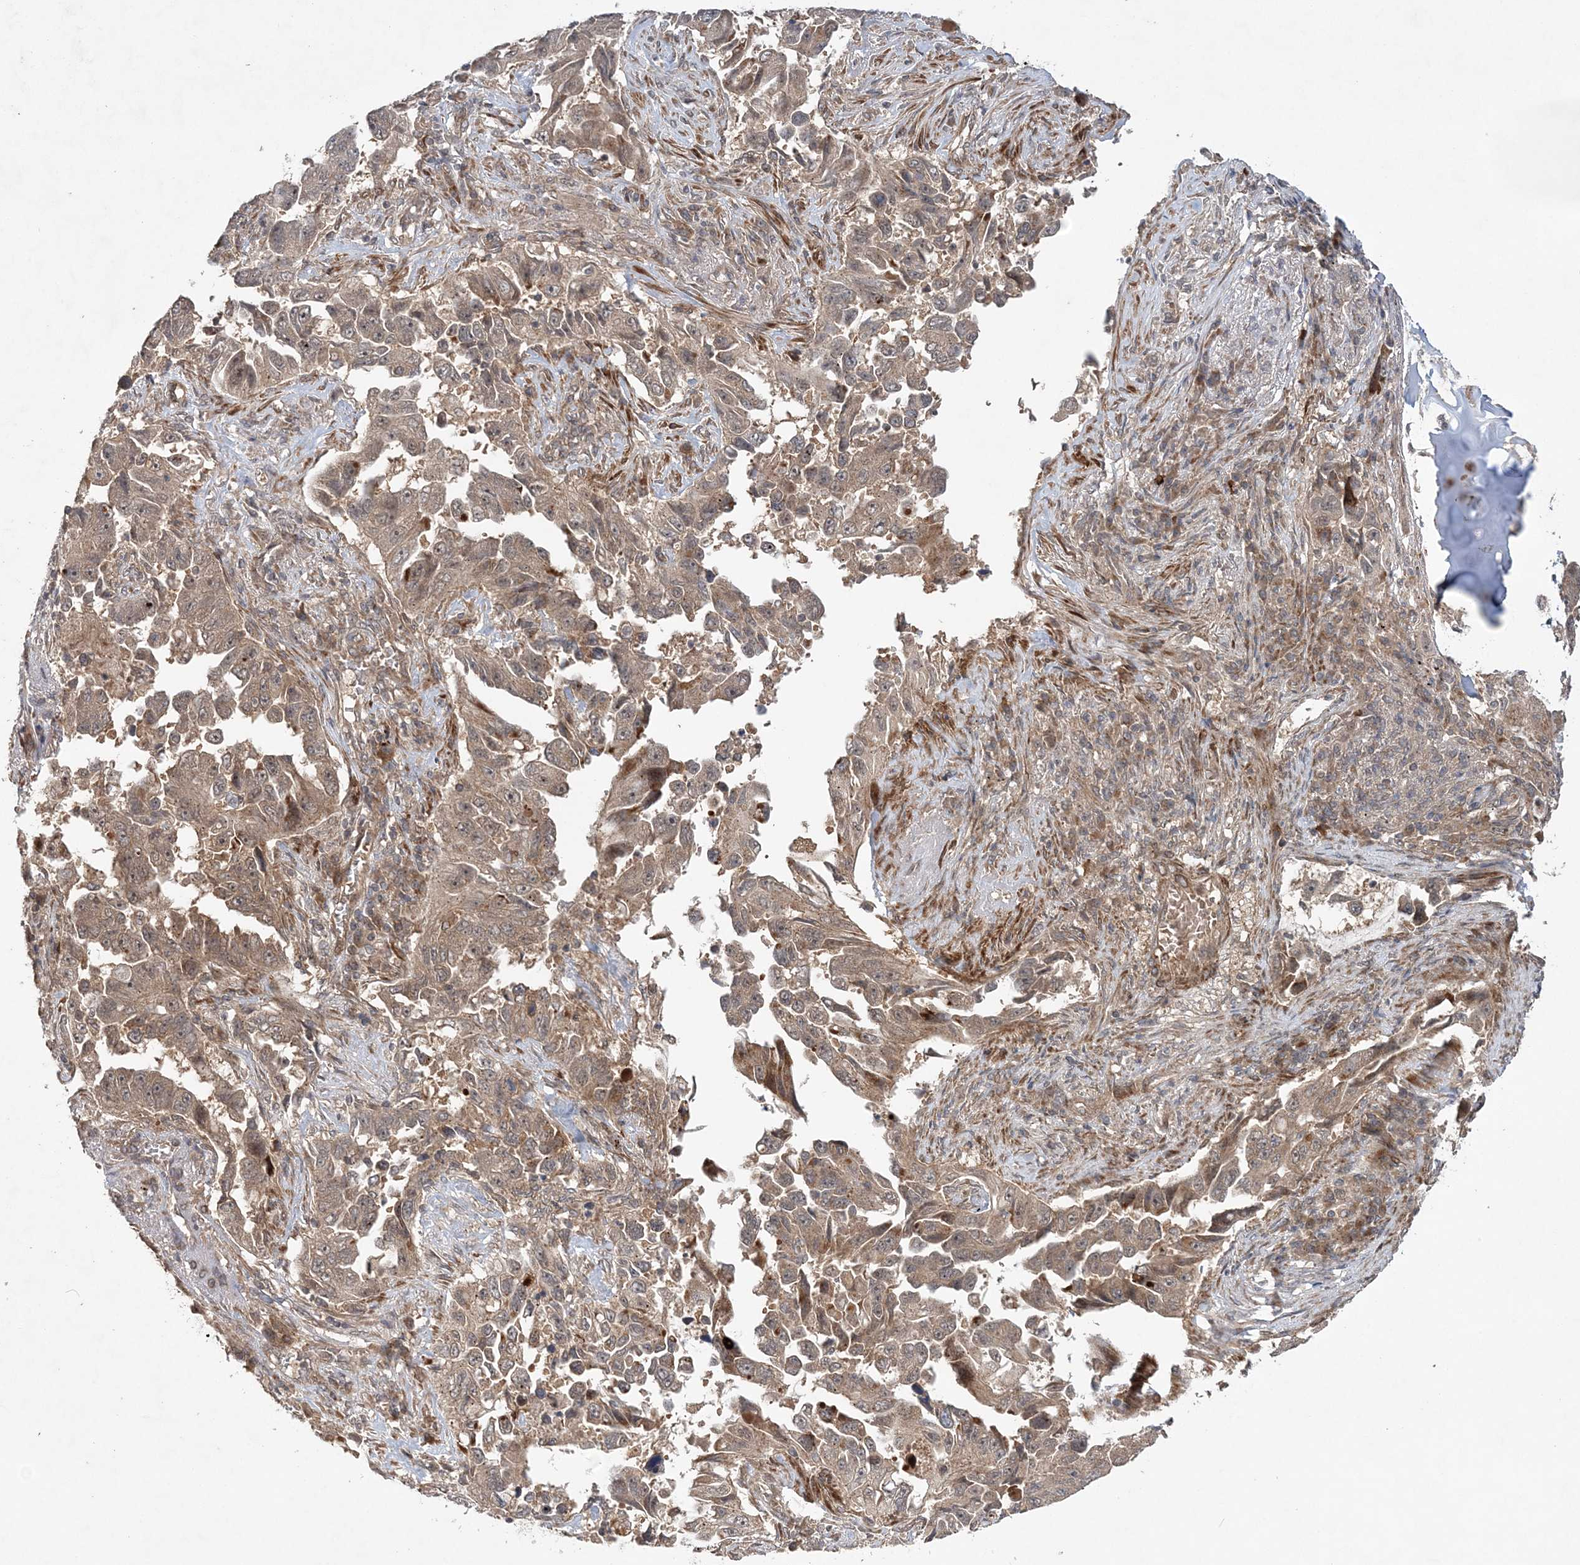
{"staining": {"intensity": "weak", "quantity": ">75%", "location": "cytoplasmic/membranous"}, "tissue": "lung cancer", "cell_type": "Tumor cells", "image_type": "cancer", "snomed": [{"axis": "morphology", "description": "Adenocarcinoma, NOS"}, {"axis": "topography", "description": "Lung"}], "caption": "Immunohistochemistry of human adenocarcinoma (lung) reveals low levels of weak cytoplasmic/membranous staining in approximately >75% of tumor cells. (IHC, brightfield microscopy, high magnification).", "gene": "UBTD2", "patient": {"sex": "female", "age": 51}}